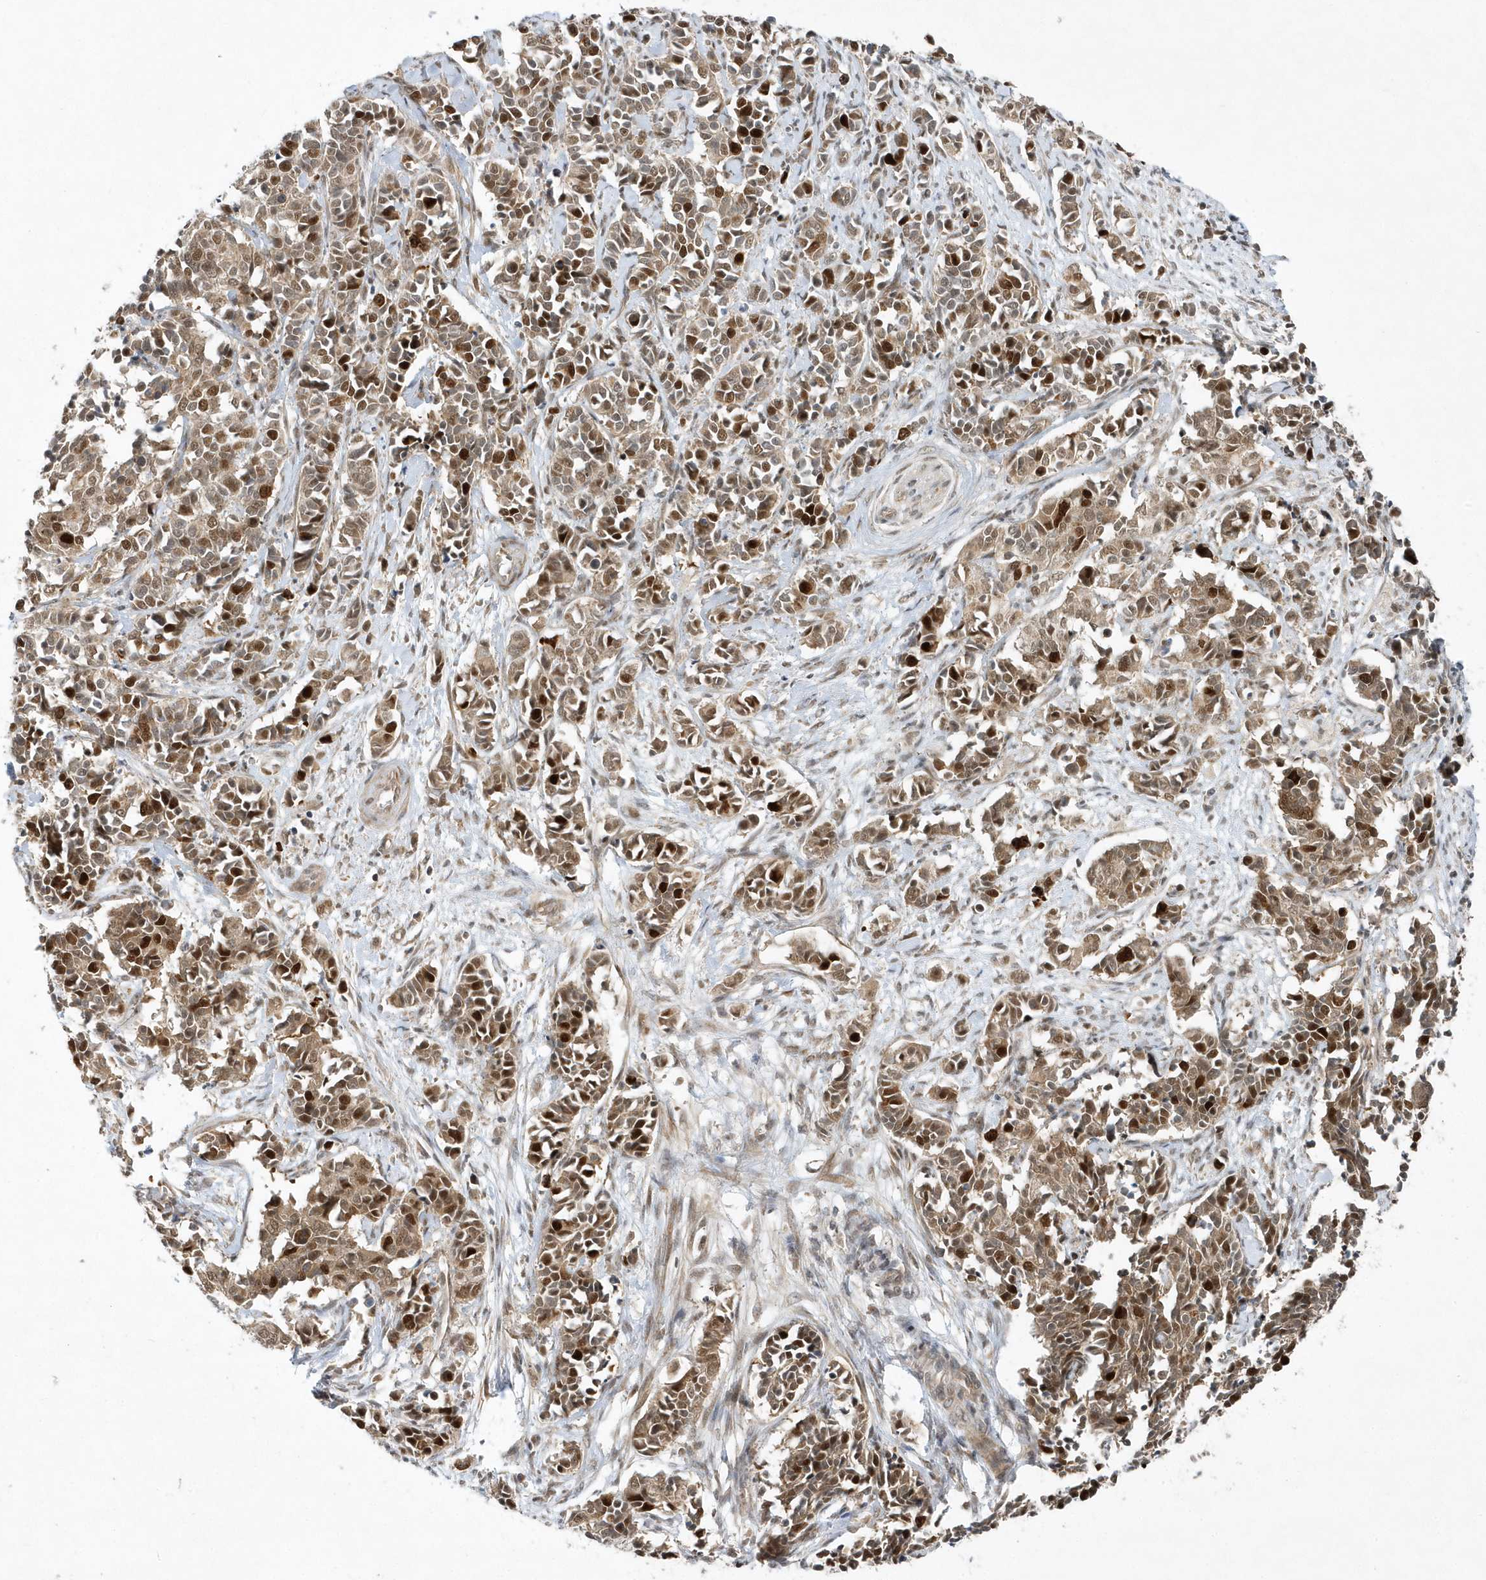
{"staining": {"intensity": "strong", "quantity": "25%-75%", "location": "cytoplasmic/membranous,nuclear"}, "tissue": "cervical cancer", "cell_type": "Tumor cells", "image_type": "cancer", "snomed": [{"axis": "morphology", "description": "Normal tissue, NOS"}, {"axis": "morphology", "description": "Squamous cell carcinoma, NOS"}, {"axis": "topography", "description": "Cervix"}], "caption": "Cervical squamous cell carcinoma stained with a protein marker exhibits strong staining in tumor cells.", "gene": "MXI1", "patient": {"sex": "female", "age": 35}}